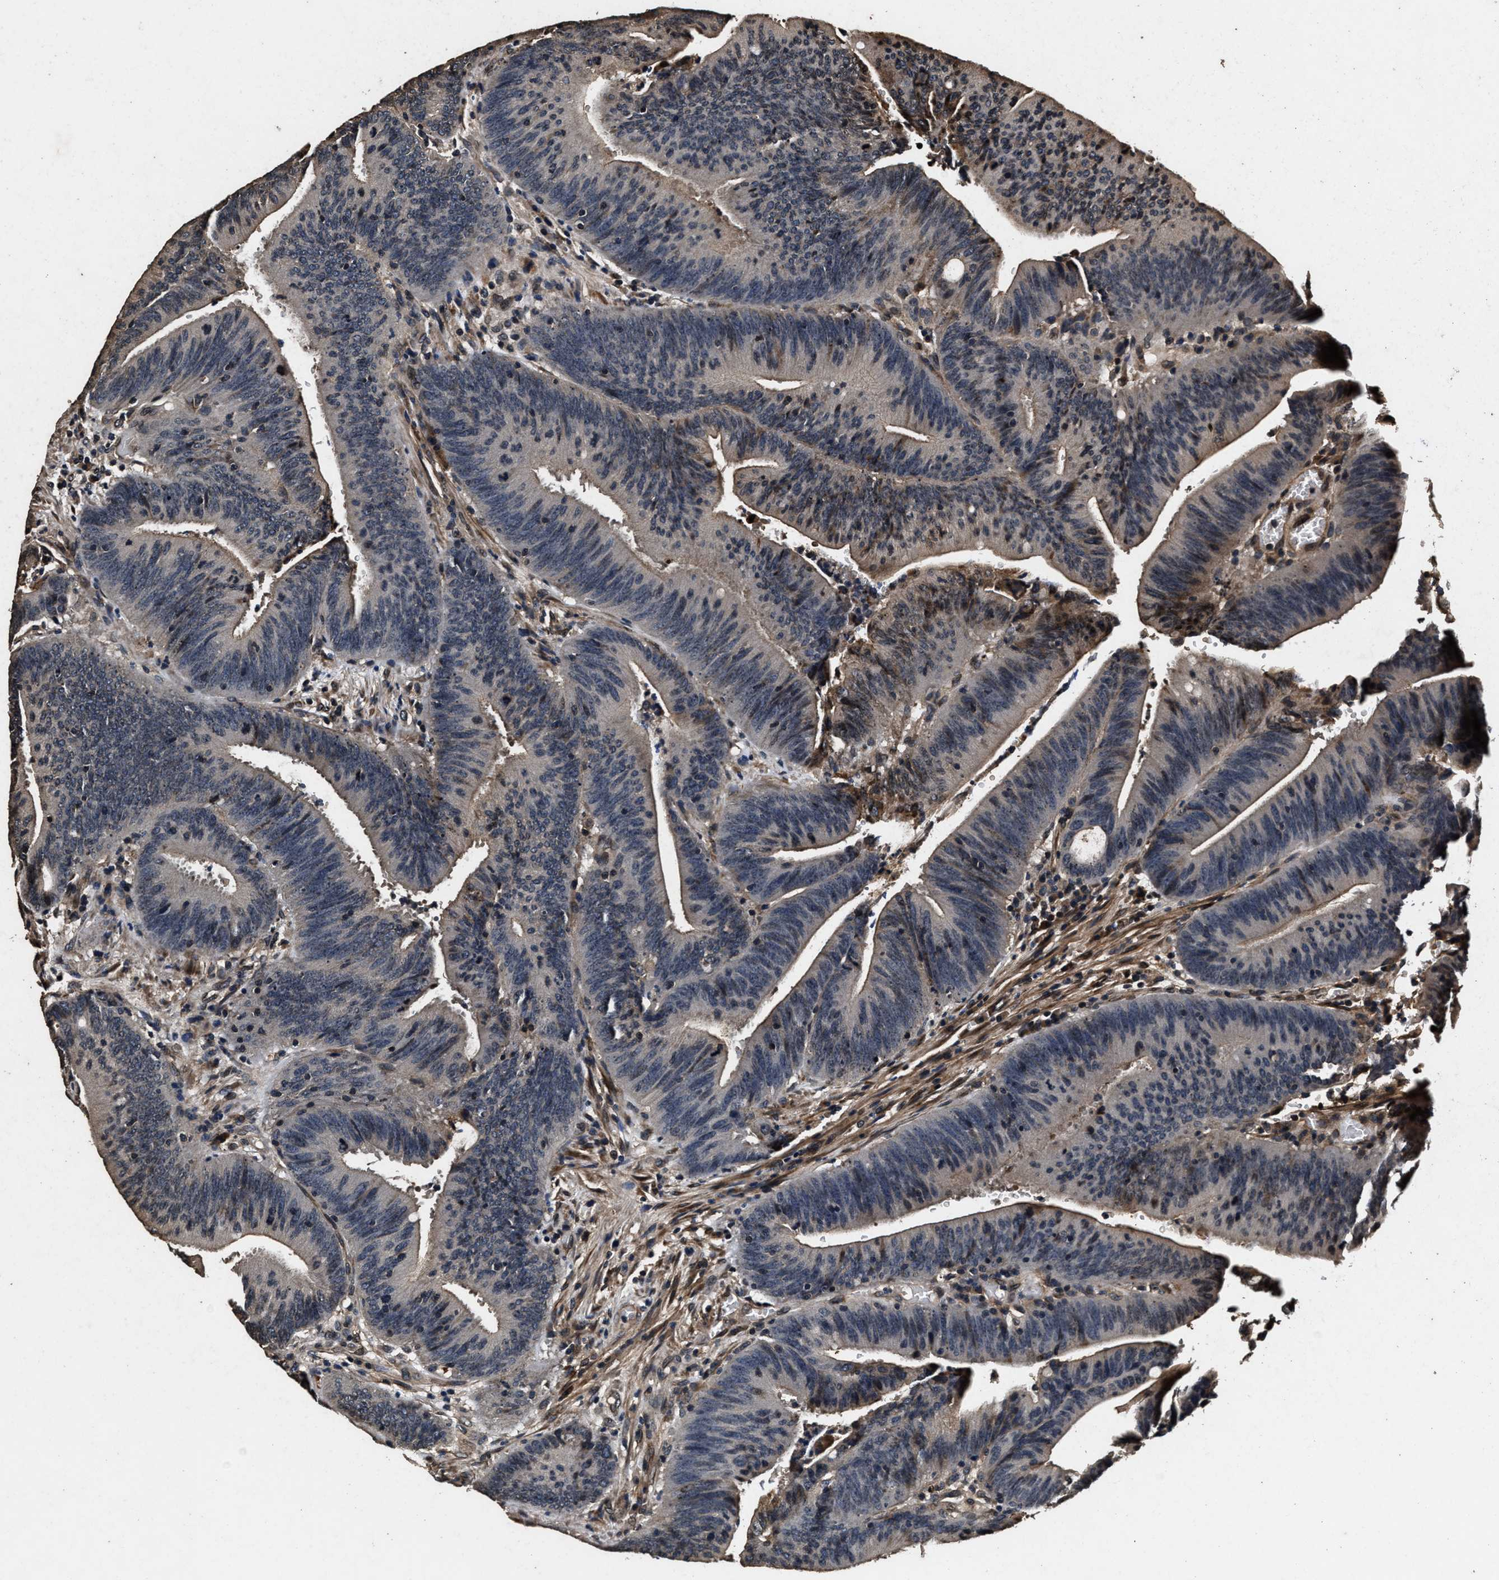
{"staining": {"intensity": "moderate", "quantity": "<25%", "location": "nuclear"}, "tissue": "colorectal cancer", "cell_type": "Tumor cells", "image_type": "cancer", "snomed": [{"axis": "morphology", "description": "Normal tissue, NOS"}, {"axis": "morphology", "description": "Adenocarcinoma, NOS"}, {"axis": "topography", "description": "Rectum"}], "caption": "Human adenocarcinoma (colorectal) stained with a brown dye shows moderate nuclear positive positivity in about <25% of tumor cells.", "gene": "ACCS", "patient": {"sex": "female", "age": 66}}